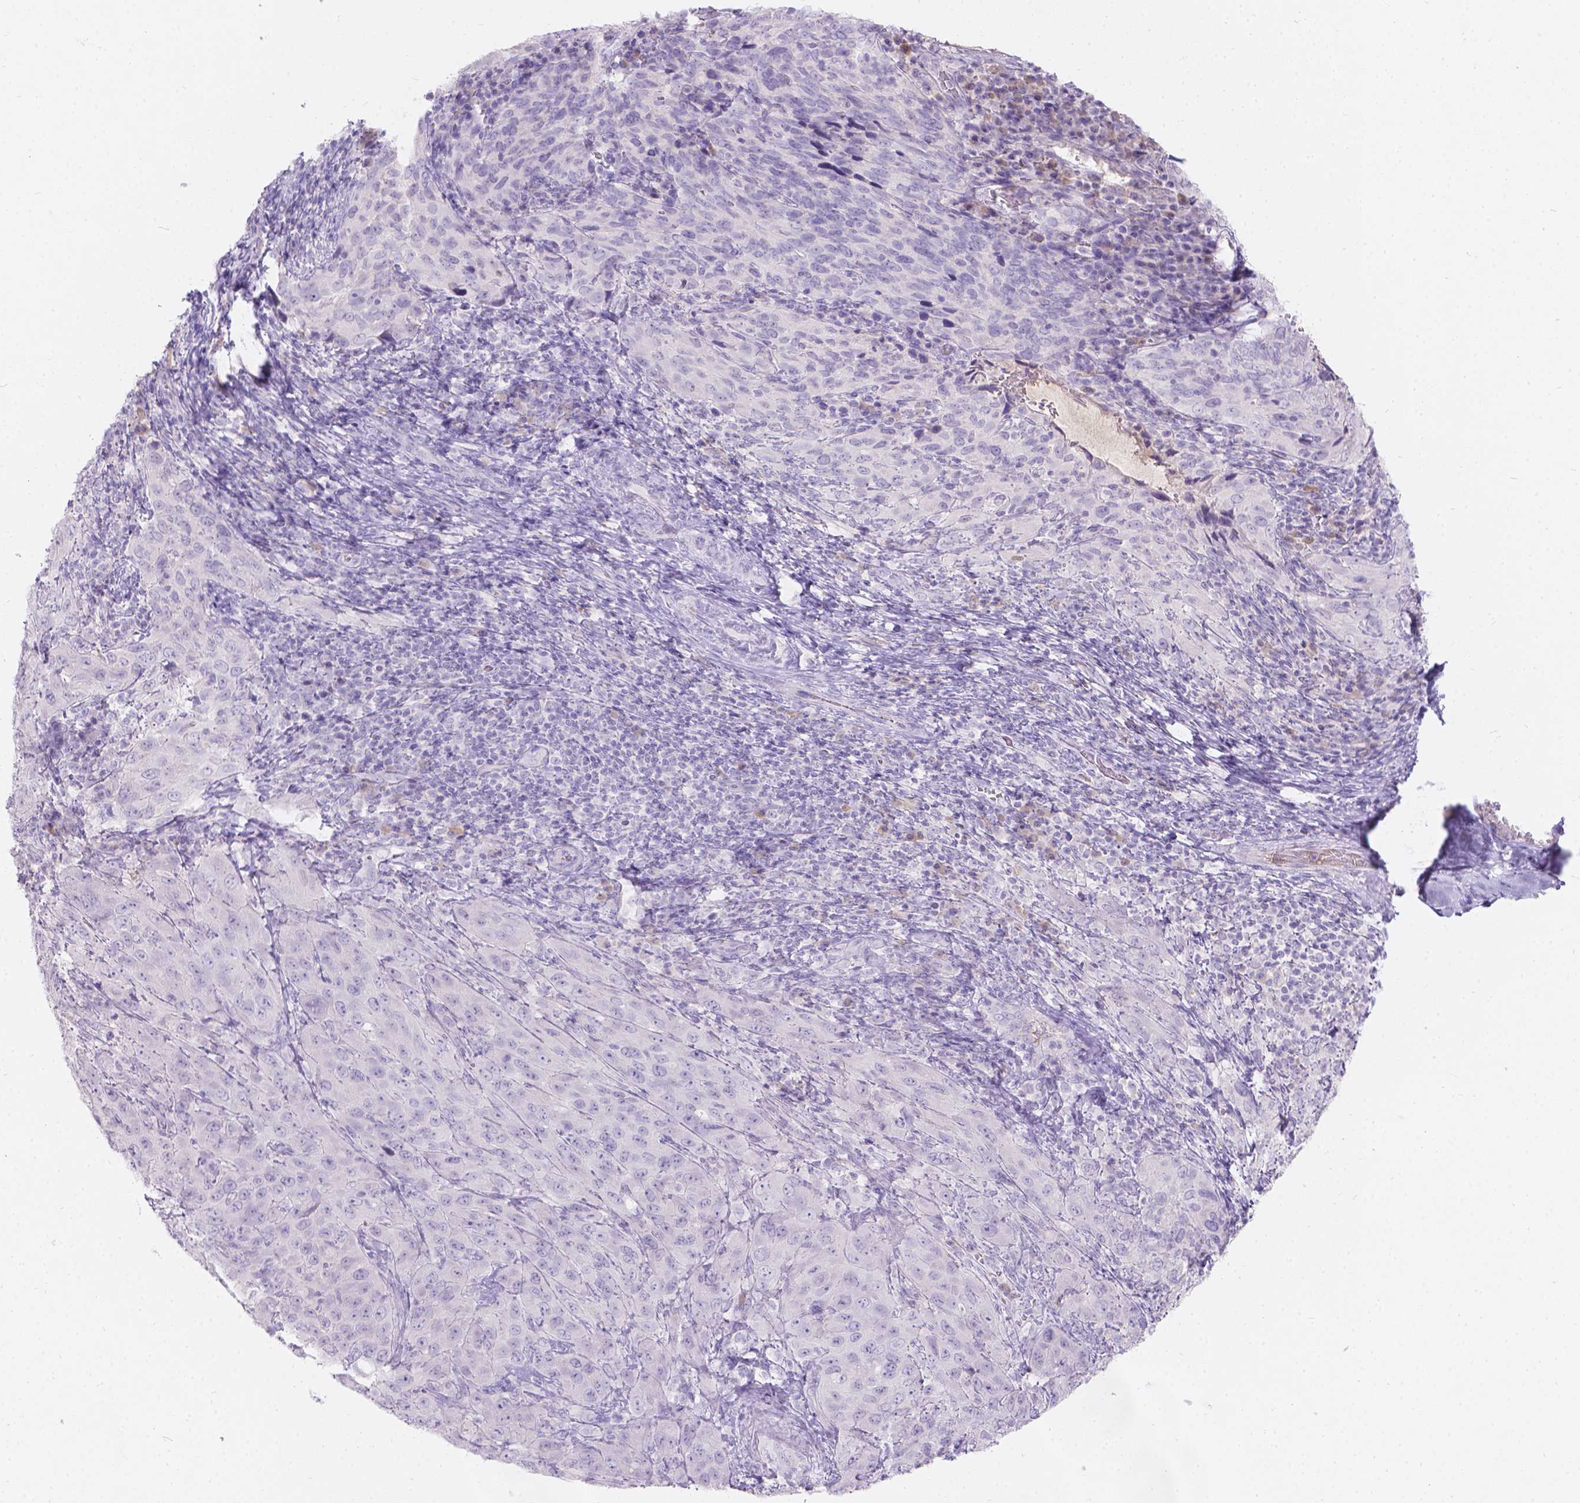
{"staining": {"intensity": "negative", "quantity": "none", "location": "none"}, "tissue": "cervical cancer", "cell_type": "Tumor cells", "image_type": "cancer", "snomed": [{"axis": "morphology", "description": "Normal tissue, NOS"}, {"axis": "morphology", "description": "Squamous cell carcinoma, NOS"}, {"axis": "topography", "description": "Cervix"}], "caption": "A micrograph of squamous cell carcinoma (cervical) stained for a protein displays no brown staining in tumor cells. Brightfield microscopy of immunohistochemistry stained with DAB (brown) and hematoxylin (blue), captured at high magnification.", "gene": "GAL3ST2", "patient": {"sex": "female", "age": 51}}